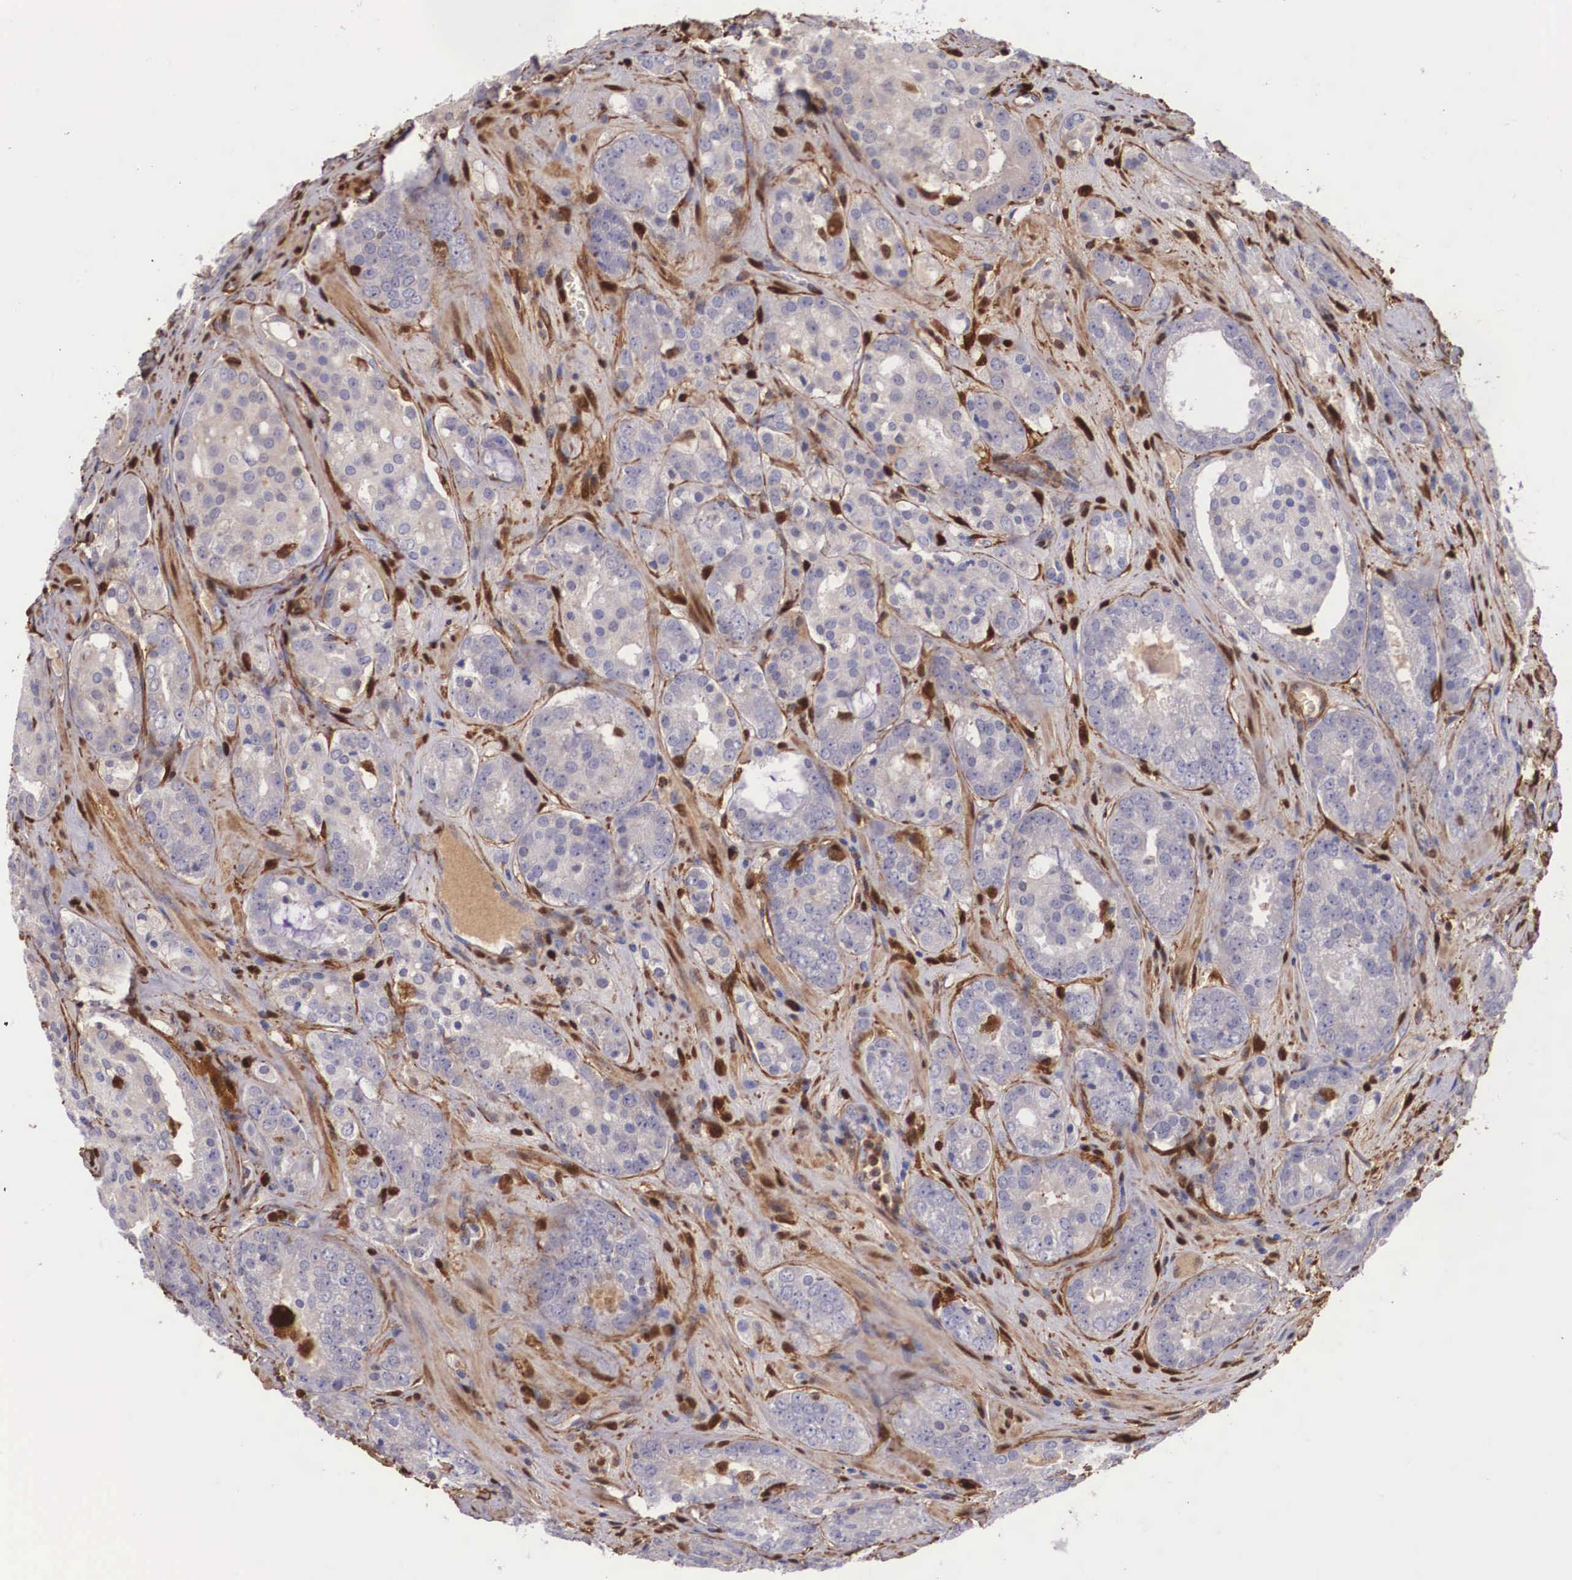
{"staining": {"intensity": "negative", "quantity": "none", "location": "none"}, "tissue": "prostate cancer", "cell_type": "Tumor cells", "image_type": "cancer", "snomed": [{"axis": "morphology", "description": "Adenocarcinoma, Medium grade"}, {"axis": "topography", "description": "Prostate"}], "caption": "Immunohistochemistry (IHC) of human prostate cancer (adenocarcinoma (medium-grade)) shows no positivity in tumor cells.", "gene": "LGALS1", "patient": {"sex": "male", "age": 60}}